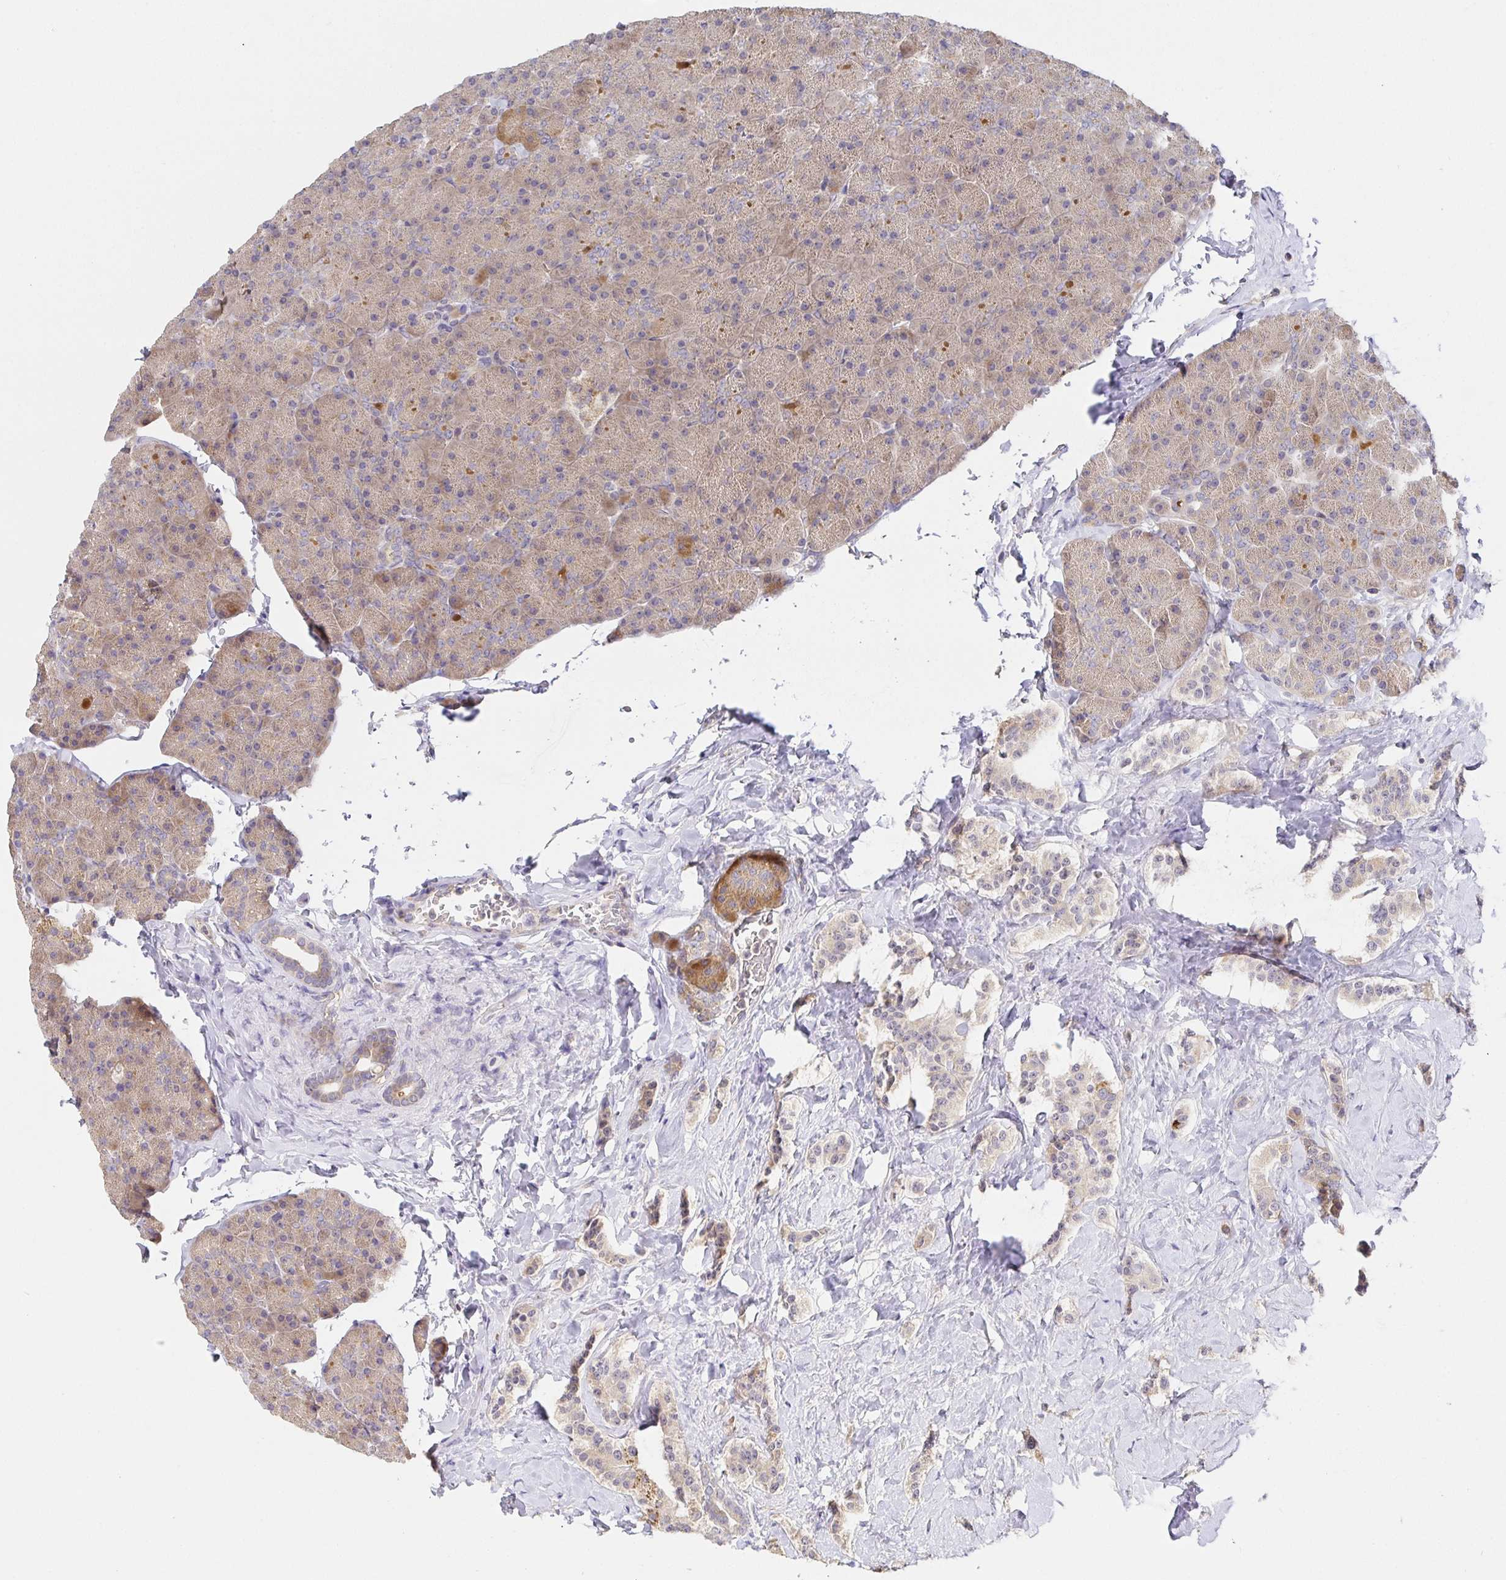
{"staining": {"intensity": "weak", "quantity": "25%-75%", "location": "cytoplasmic/membranous"}, "tissue": "carcinoid", "cell_type": "Tumor cells", "image_type": "cancer", "snomed": [{"axis": "morphology", "description": "Normal tissue, NOS"}, {"axis": "morphology", "description": "Carcinoid, malignant, NOS"}, {"axis": "topography", "description": "Pancreas"}], "caption": "Immunohistochemical staining of human carcinoid reveals low levels of weak cytoplasmic/membranous protein expression in about 25%-75% of tumor cells.", "gene": "ZDHHC11", "patient": {"sex": "male", "age": 36}}